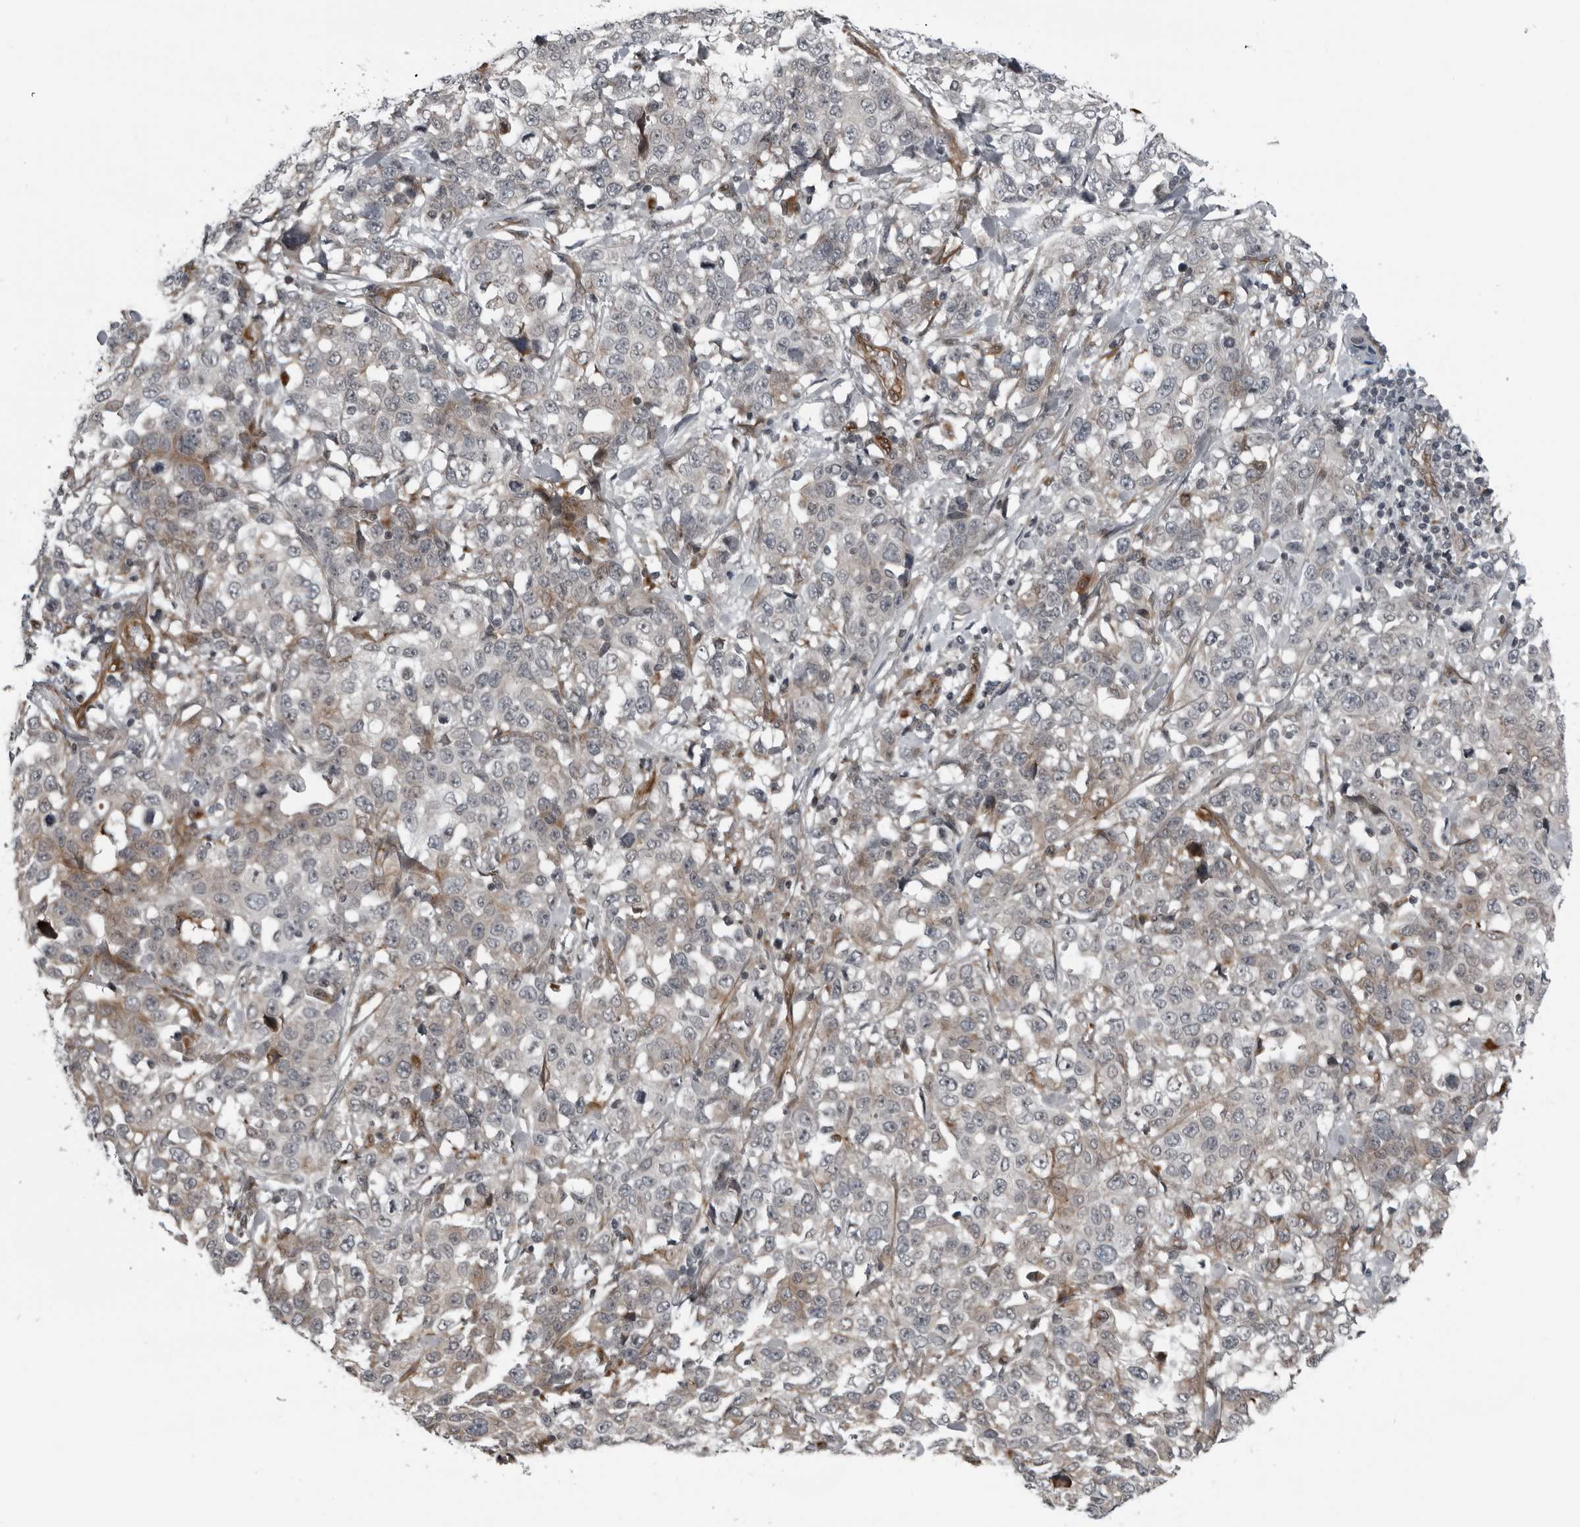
{"staining": {"intensity": "weak", "quantity": "25%-75%", "location": "cytoplasmic/membranous"}, "tissue": "stomach cancer", "cell_type": "Tumor cells", "image_type": "cancer", "snomed": [{"axis": "morphology", "description": "Normal tissue, NOS"}, {"axis": "morphology", "description": "Adenocarcinoma, NOS"}, {"axis": "topography", "description": "Stomach"}], "caption": "Stomach adenocarcinoma was stained to show a protein in brown. There is low levels of weak cytoplasmic/membranous staining in approximately 25%-75% of tumor cells.", "gene": "FAM102B", "patient": {"sex": "male", "age": 48}}